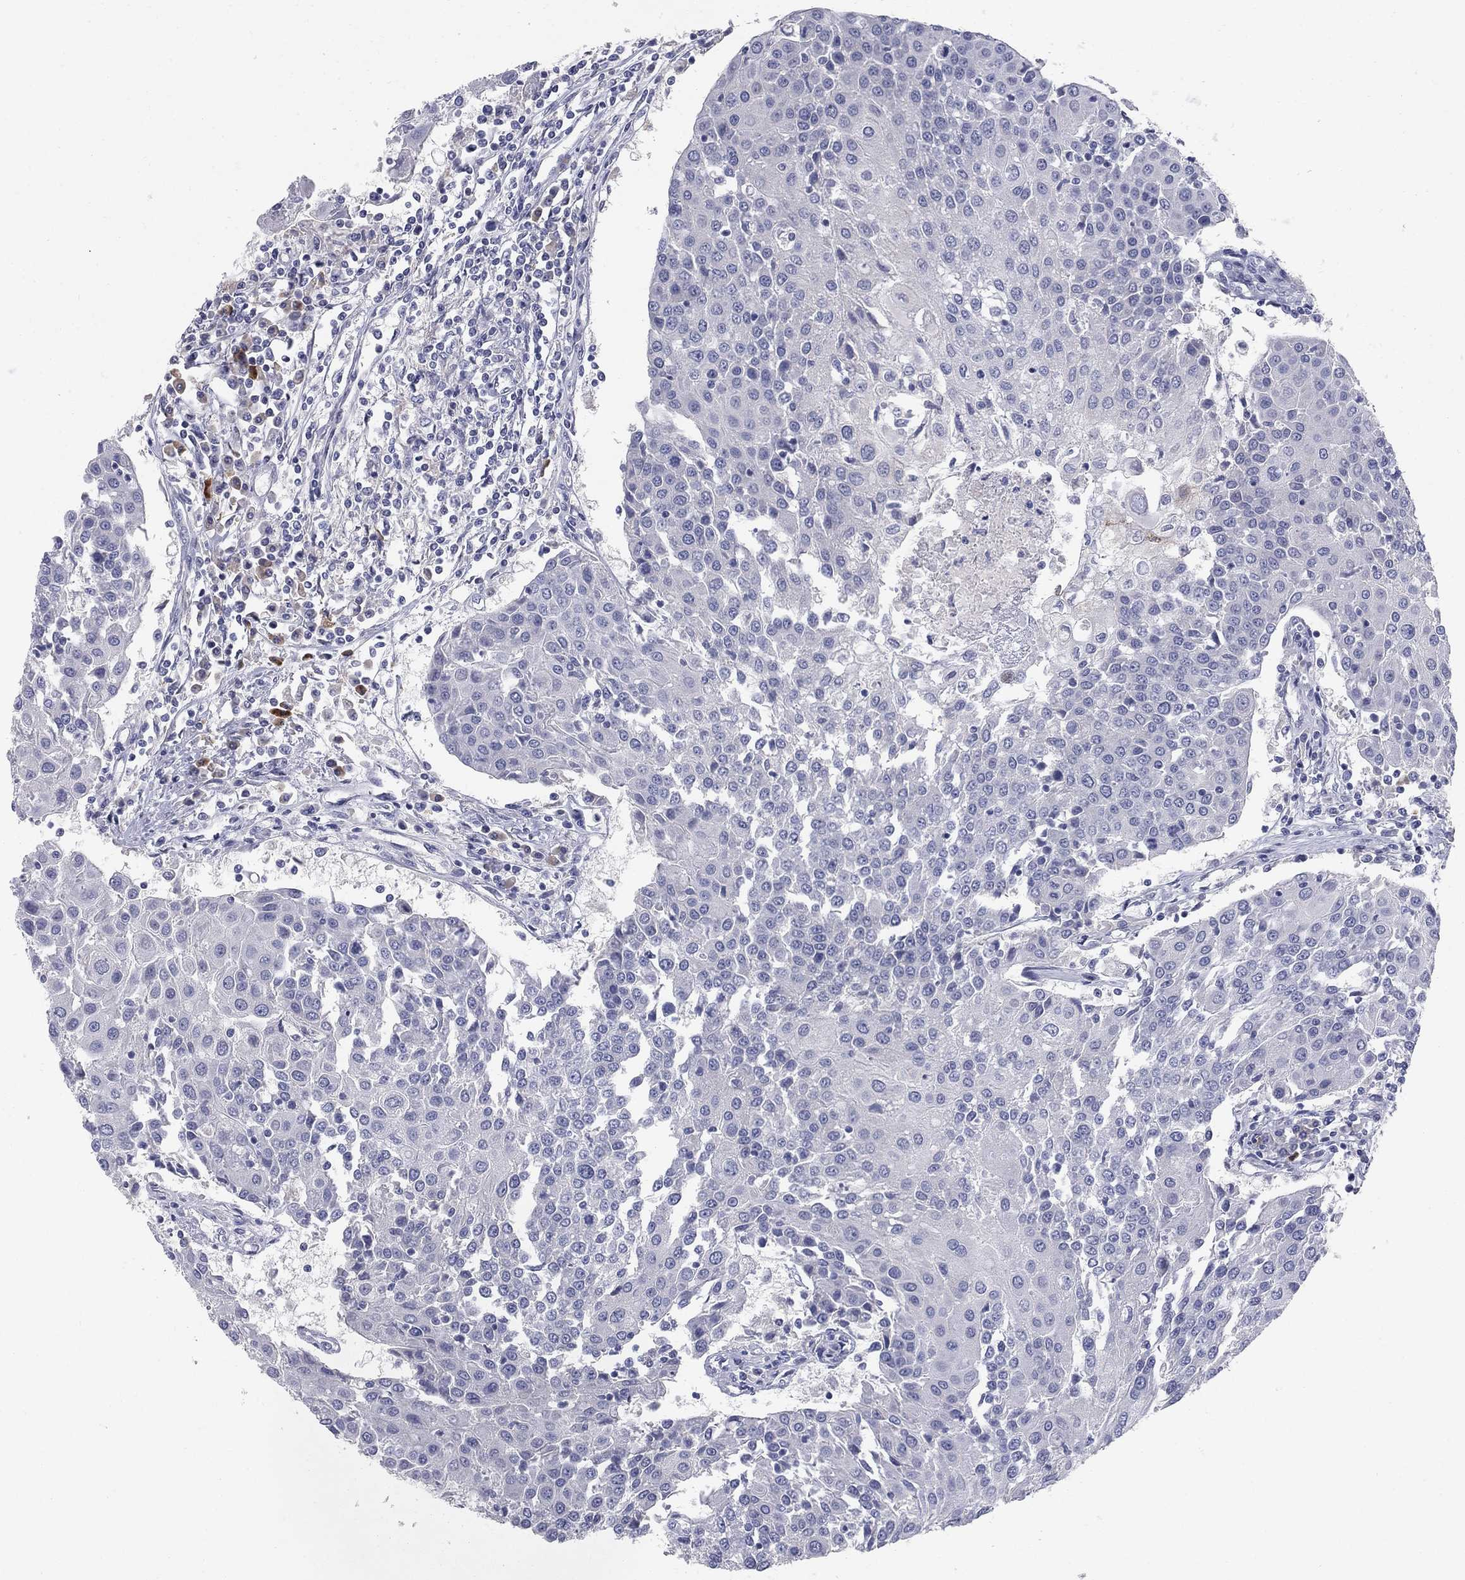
{"staining": {"intensity": "negative", "quantity": "none", "location": "none"}, "tissue": "urothelial cancer", "cell_type": "Tumor cells", "image_type": "cancer", "snomed": [{"axis": "morphology", "description": "Urothelial carcinoma, High grade"}, {"axis": "topography", "description": "Urinary bladder"}], "caption": "The photomicrograph displays no staining of tumor cells in urothelial cancer. The staining is performed using DAB (3,3'-diaminobenzidine) brown chromogen with nuclei counter-stained in using hematoxylin.", "gene": "NTRK2", "patient": {"sex": "female", "age": 85}}